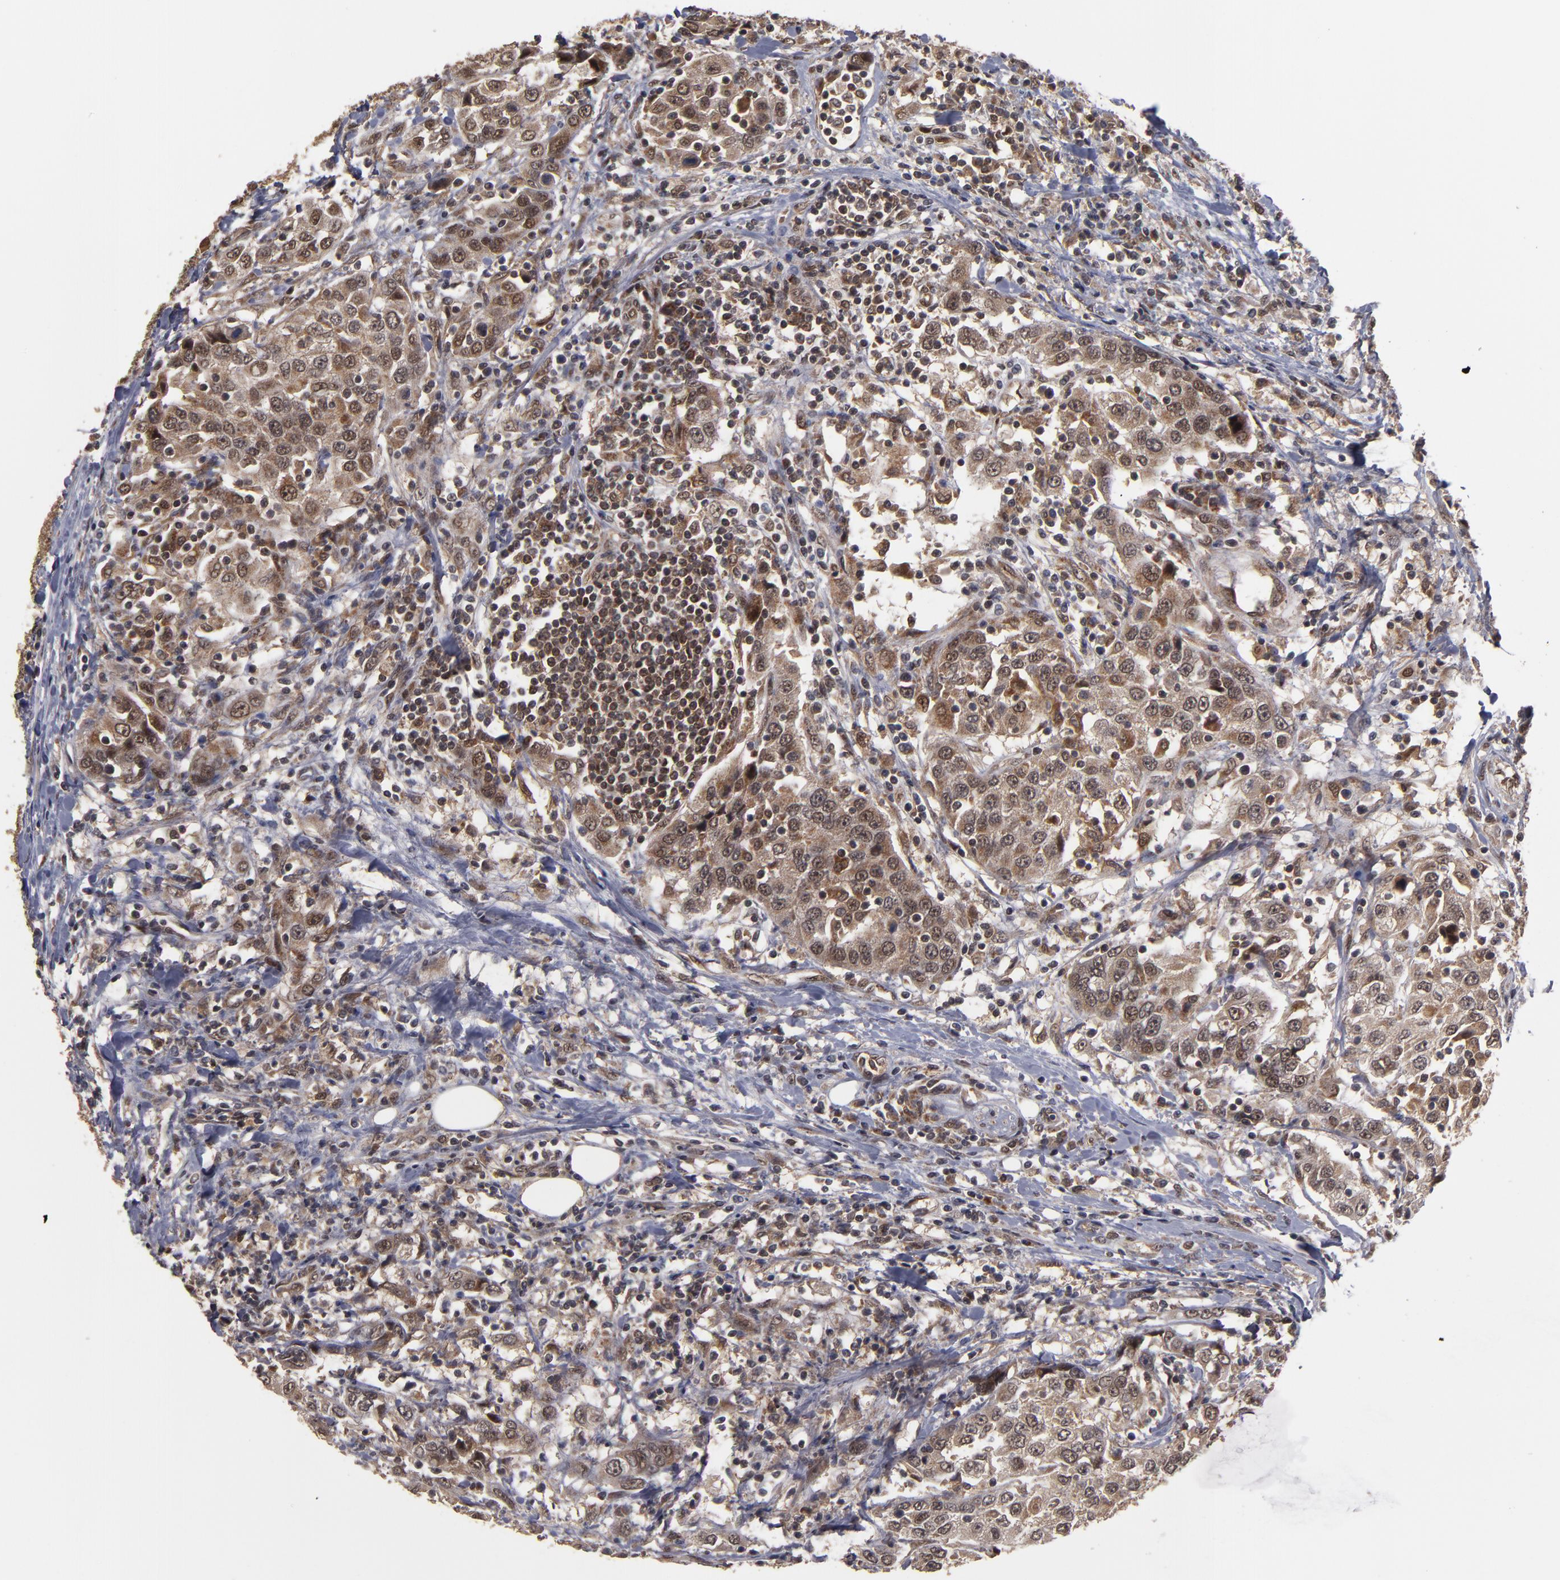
{"staining": {"intensity": "moderate", "quantity": ">75%", "location": "cytoplasmic/membranous"}, "tissue": "urothelial cancer", "cell_type": "Tumor cells", "image_type": "cancer", "snomed": [{"axis": "morphology", "description": "Urothelial carcinoma, High grade"}, {"axis": "topography", "description": "Urinary bladder"}], "caption": "Human urothelial carcinoma (high-grade) stained for a protein (brown) demonstrates moderate cytoplasmic/membranous positive positivity in about >75% of tumor cells.", "gene": "CUL5", "patient": {"sex": "female", "age": 80}}